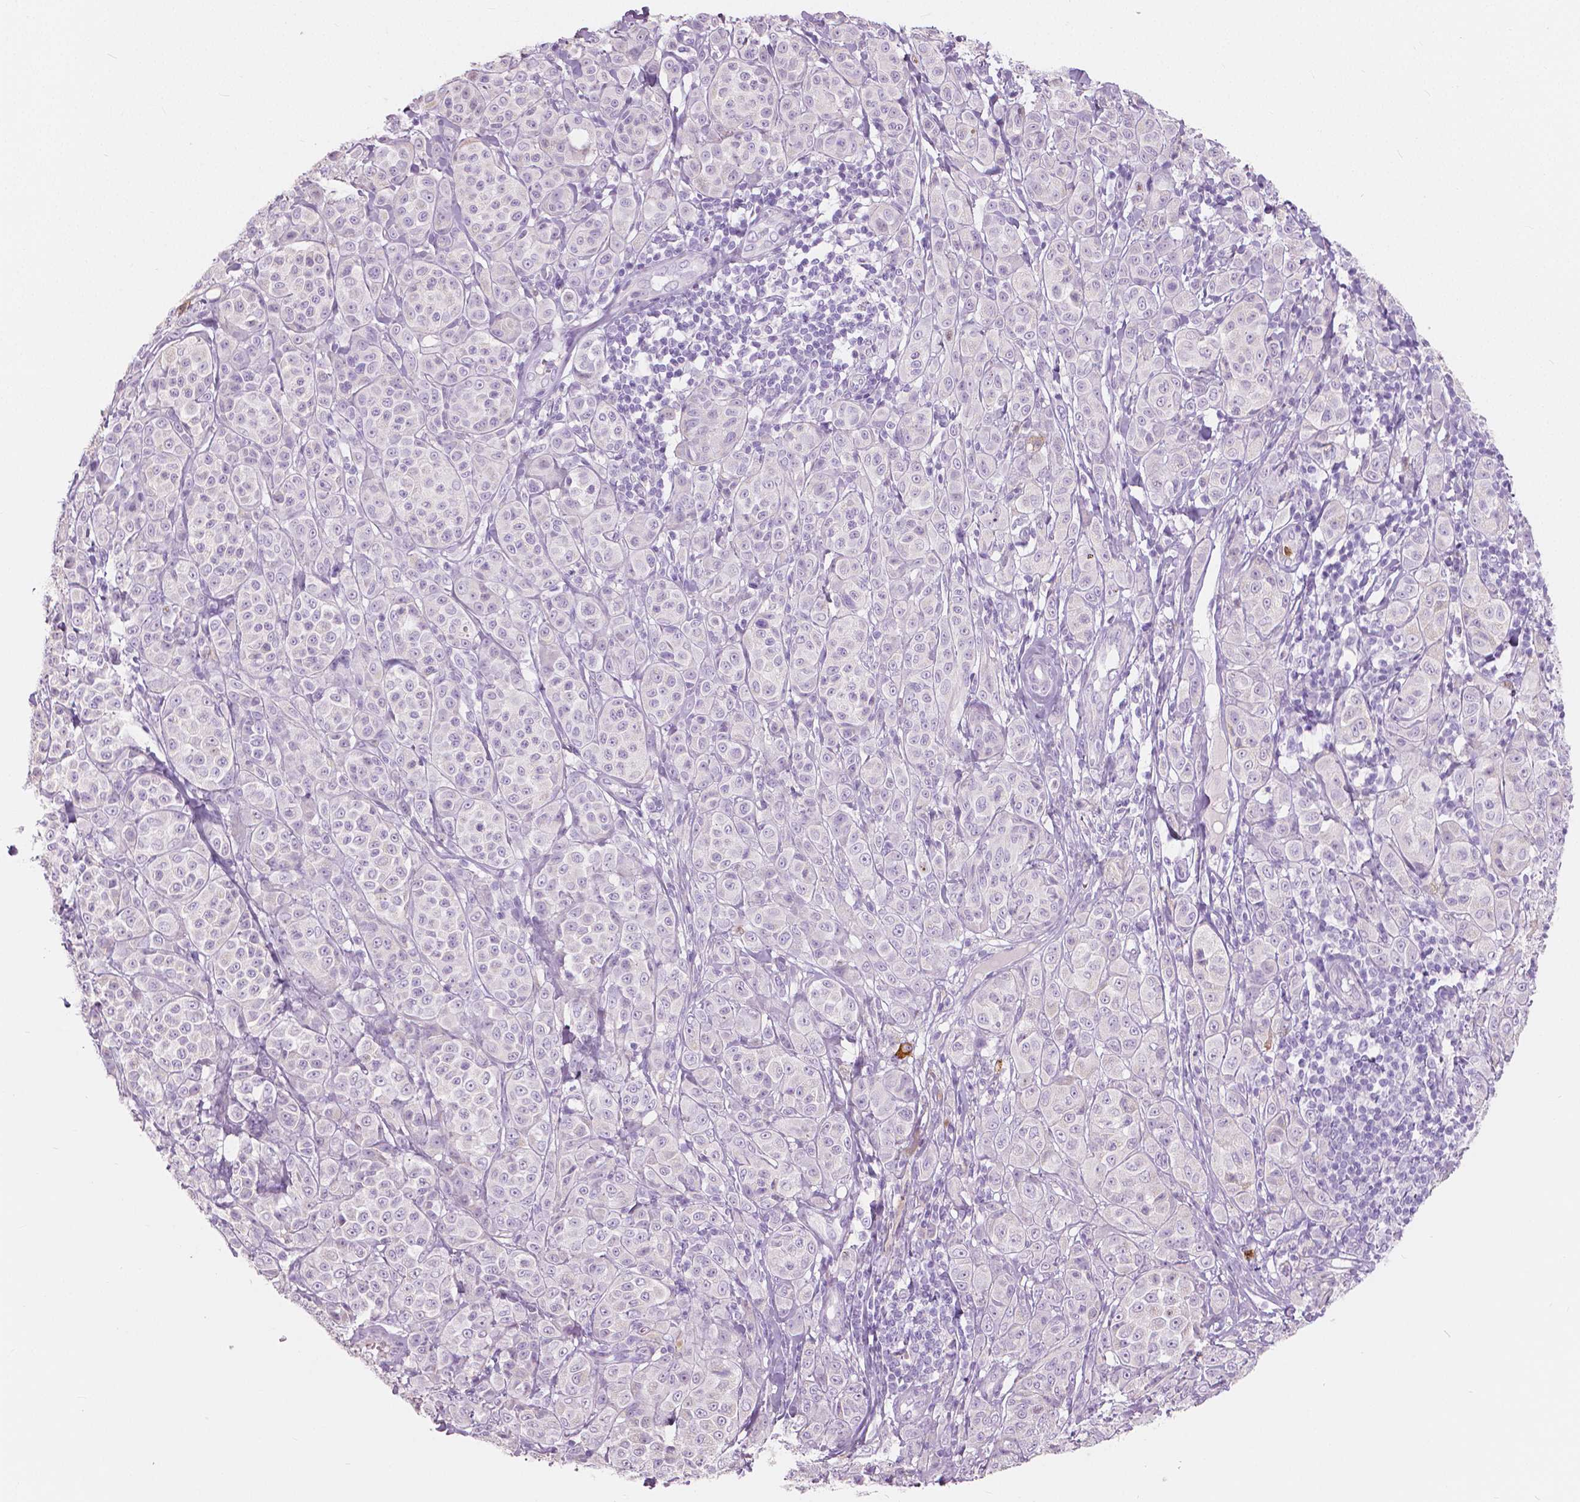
{"staining": {"intensity": "negative", "quantity": "none", "location": "none"}, "tissue": "melanoma", "cell_type": "Tumor cells", "image_type": "cancer", "snomed": [{"axis": "morphology", "description": "Malignant melanoma, NOS"}, {"axis": "topography", "description": "Skin"}], "caption": "The histopathology image reveals no staining of tumor cells in melanoma.", "gene": "CXCR2", "patient": {"sex": "male", "age": 89}}